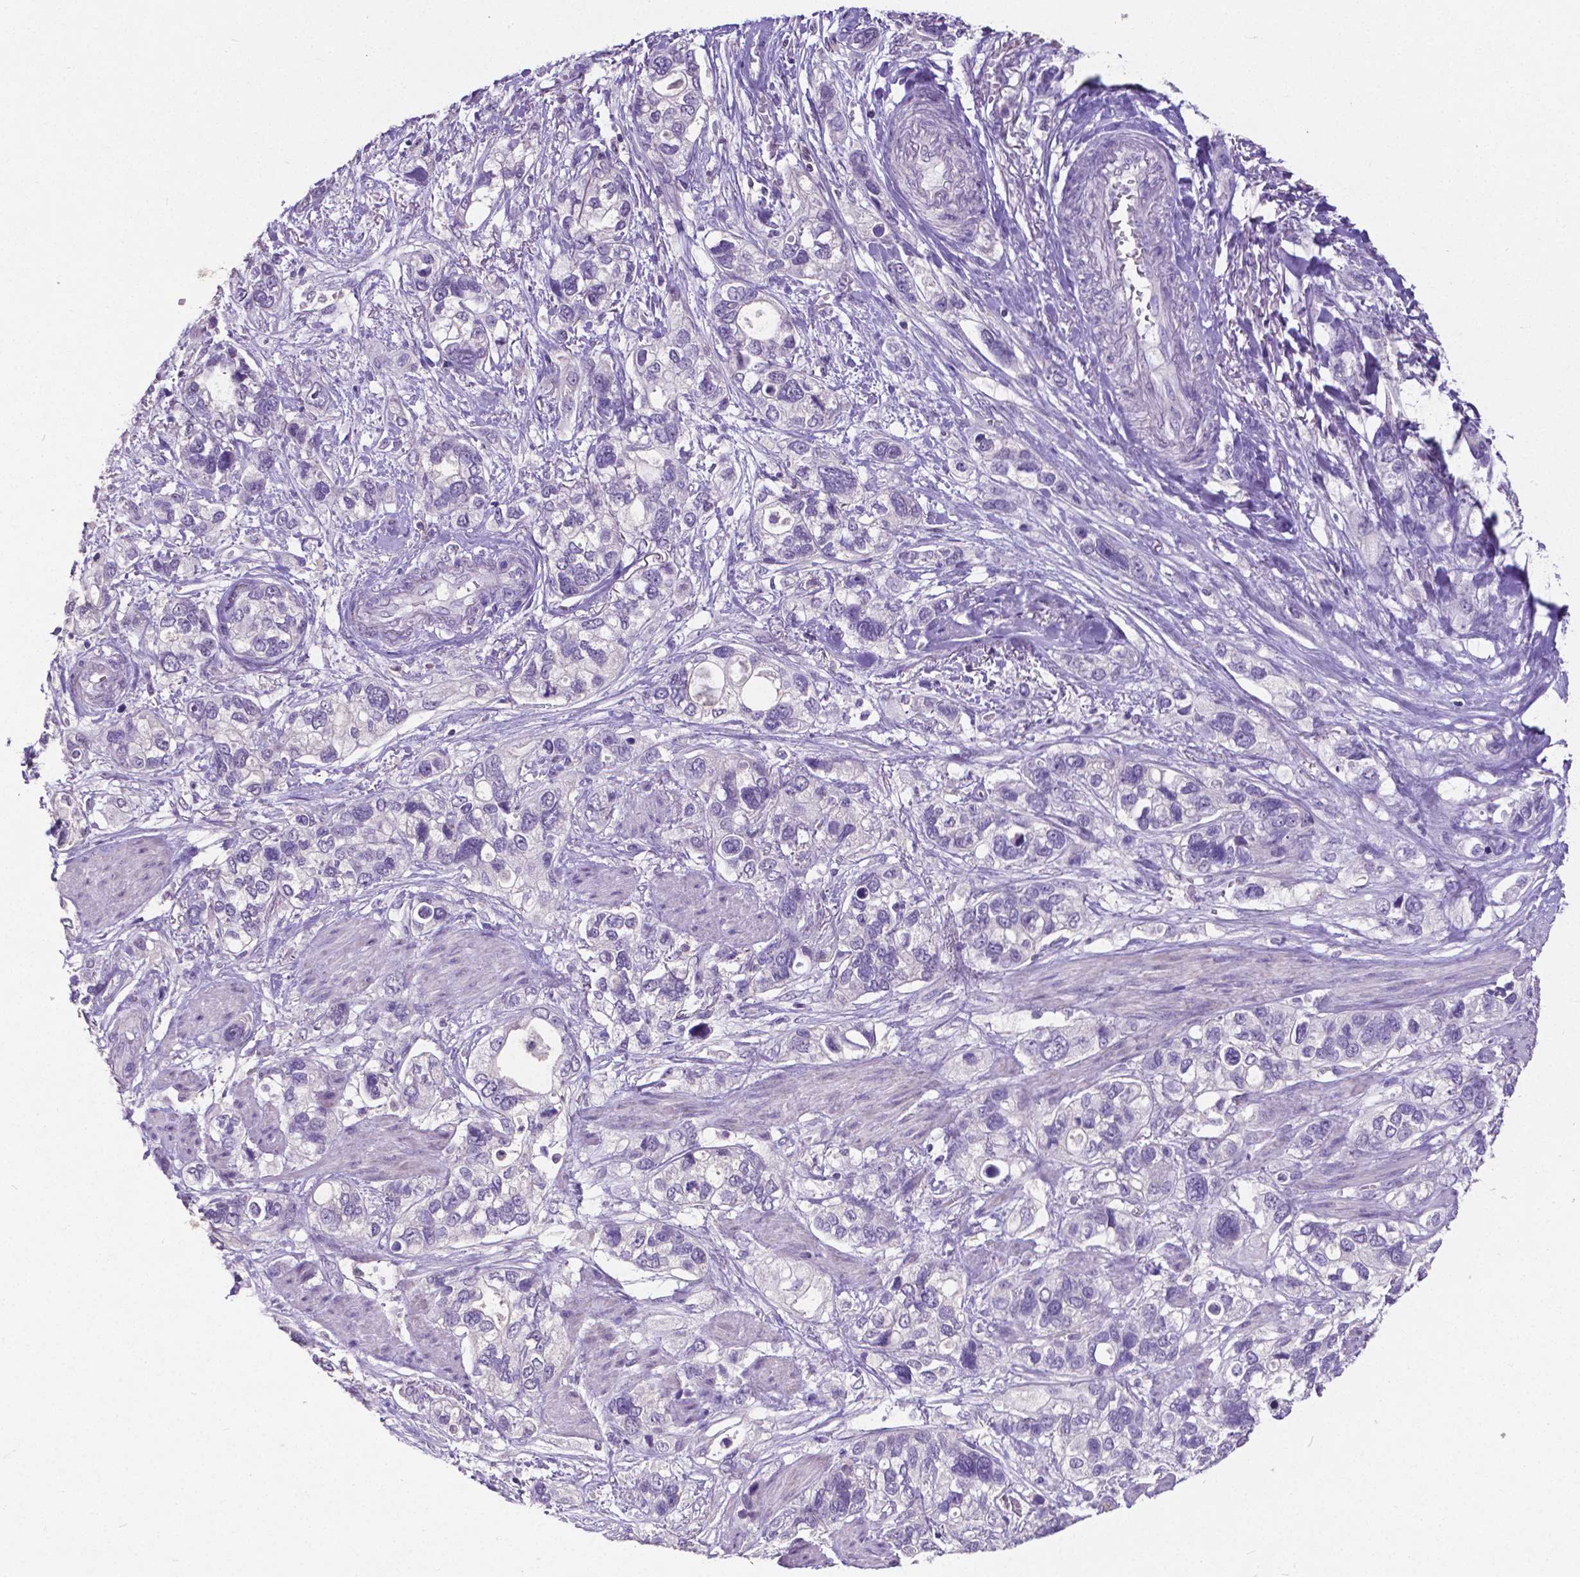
{"staining": {"intensity": "negative", "quantity": "none", "location": "none"}, "tissue": "stomach cancer", "cell_type": "Tumor cells", "image_type": "cancer", "snomed": [{"axis": "morphology", "description": "Adenocarcinoma, NOS"}, {"axis": "topography", "description": "Stomach, upper"}], "caption": "High magnification brightfield microscopy of stomach adenocarcinoma stained with DAB (brown) and counterstained with hematoxylin (blue): tumor cells show no significant positivity.", "gene": "CD4", "patient": {"sex": "female", "age": 81}}